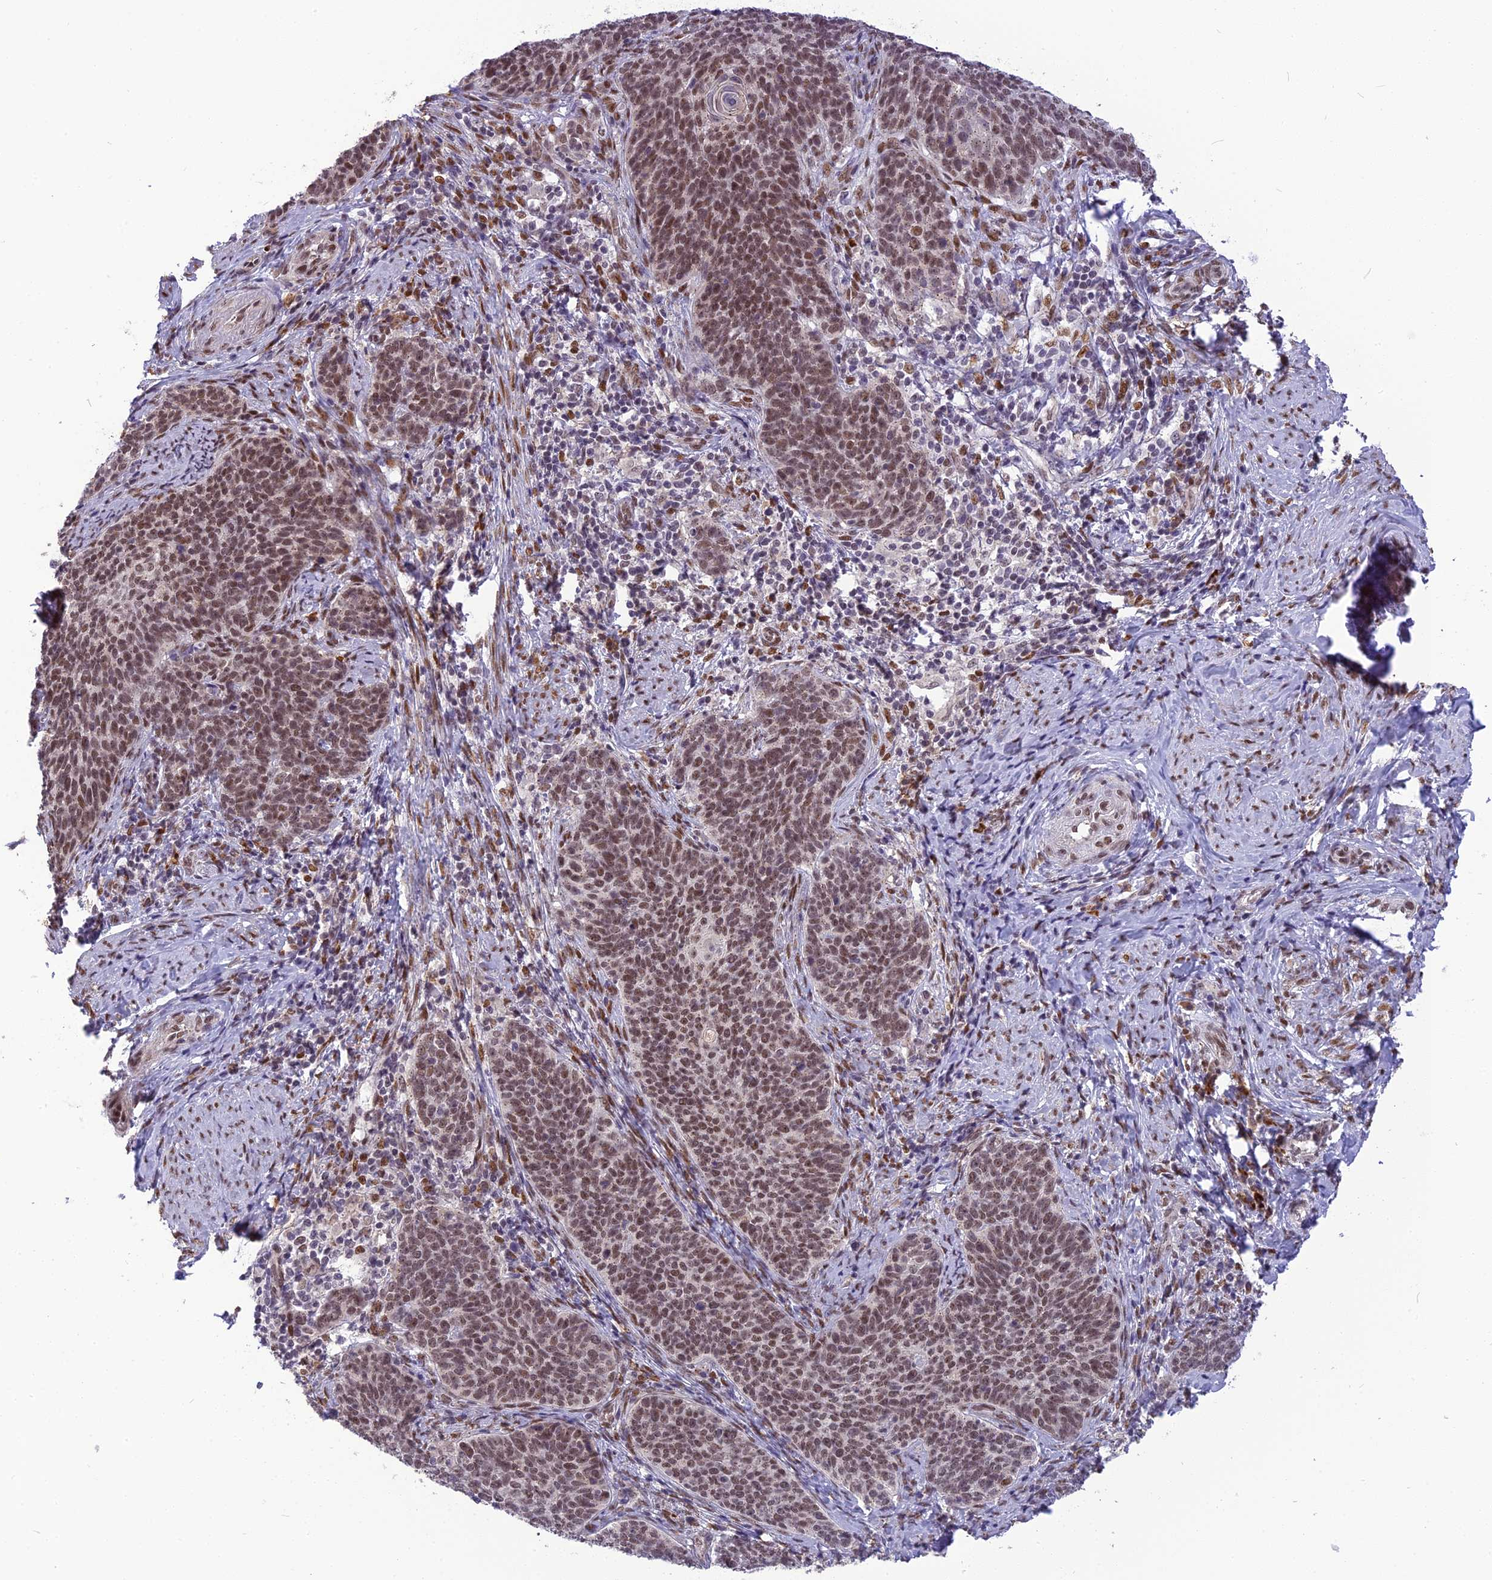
{"staining": {"intensity": "moderate", "quantity": ">75%", "location": "nuclear"}, "tissue": "cervical cancer", "cell_type": "Tumor cells", "image_type": "cancer", "snomed": [{"axis": "morphology", "description": "Normal tissue, NOS"}, {"axis": "morphology", "description": "Squamous cell carcinoma, NOS"}, {"axis": "topography", "description": "Cervix"}], "caption": "A medium amount of moderate nuclear staining is seen in about >75% of tumor cells in cervical cancer tissue. Nuclei are stained in blue.", "gene": "IRF2BP1", "patient": {"sex": "female", "age": 39}}